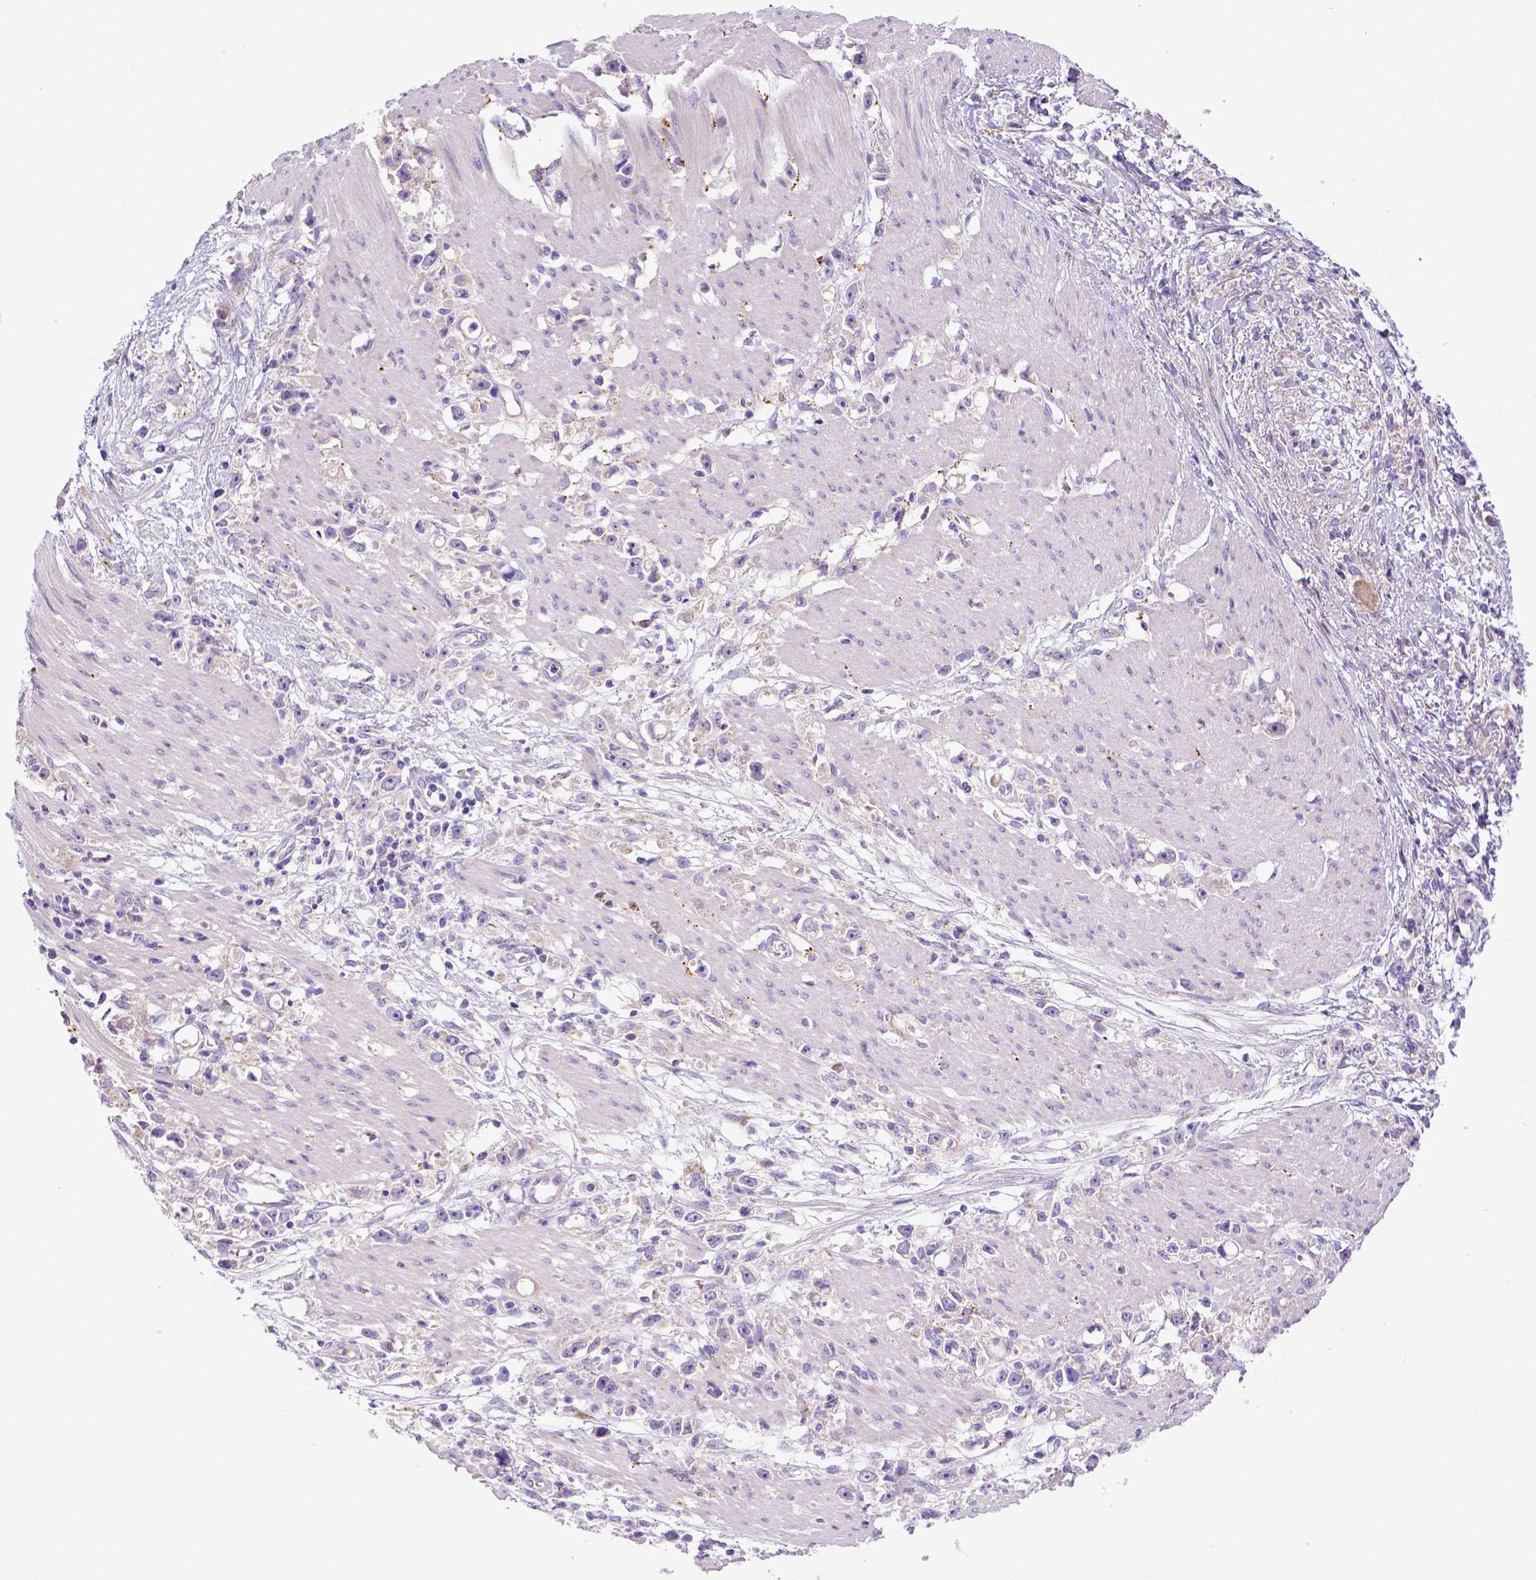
{"staining": {"intensity": "negative", "quantity": "none", "location": "none"}, "tissue": "stomach cancer", "cell_type": "Tumor cells", "image_type": "cancer", "snomed": [{"axis": "morphology", "description": "Adenocarcinoma, NOS"}, {"axis": "topography", "description": "Stomach"}], "caption": "High magnification brightfield microscopy of adenocarcinoma (stomach) stained with DAB (brown) and counterstained with hematoxylin (blue): tumor cells show no significant staining.", "gene": "CFAP300", "patient": {"sex": "female", "age": 59}}